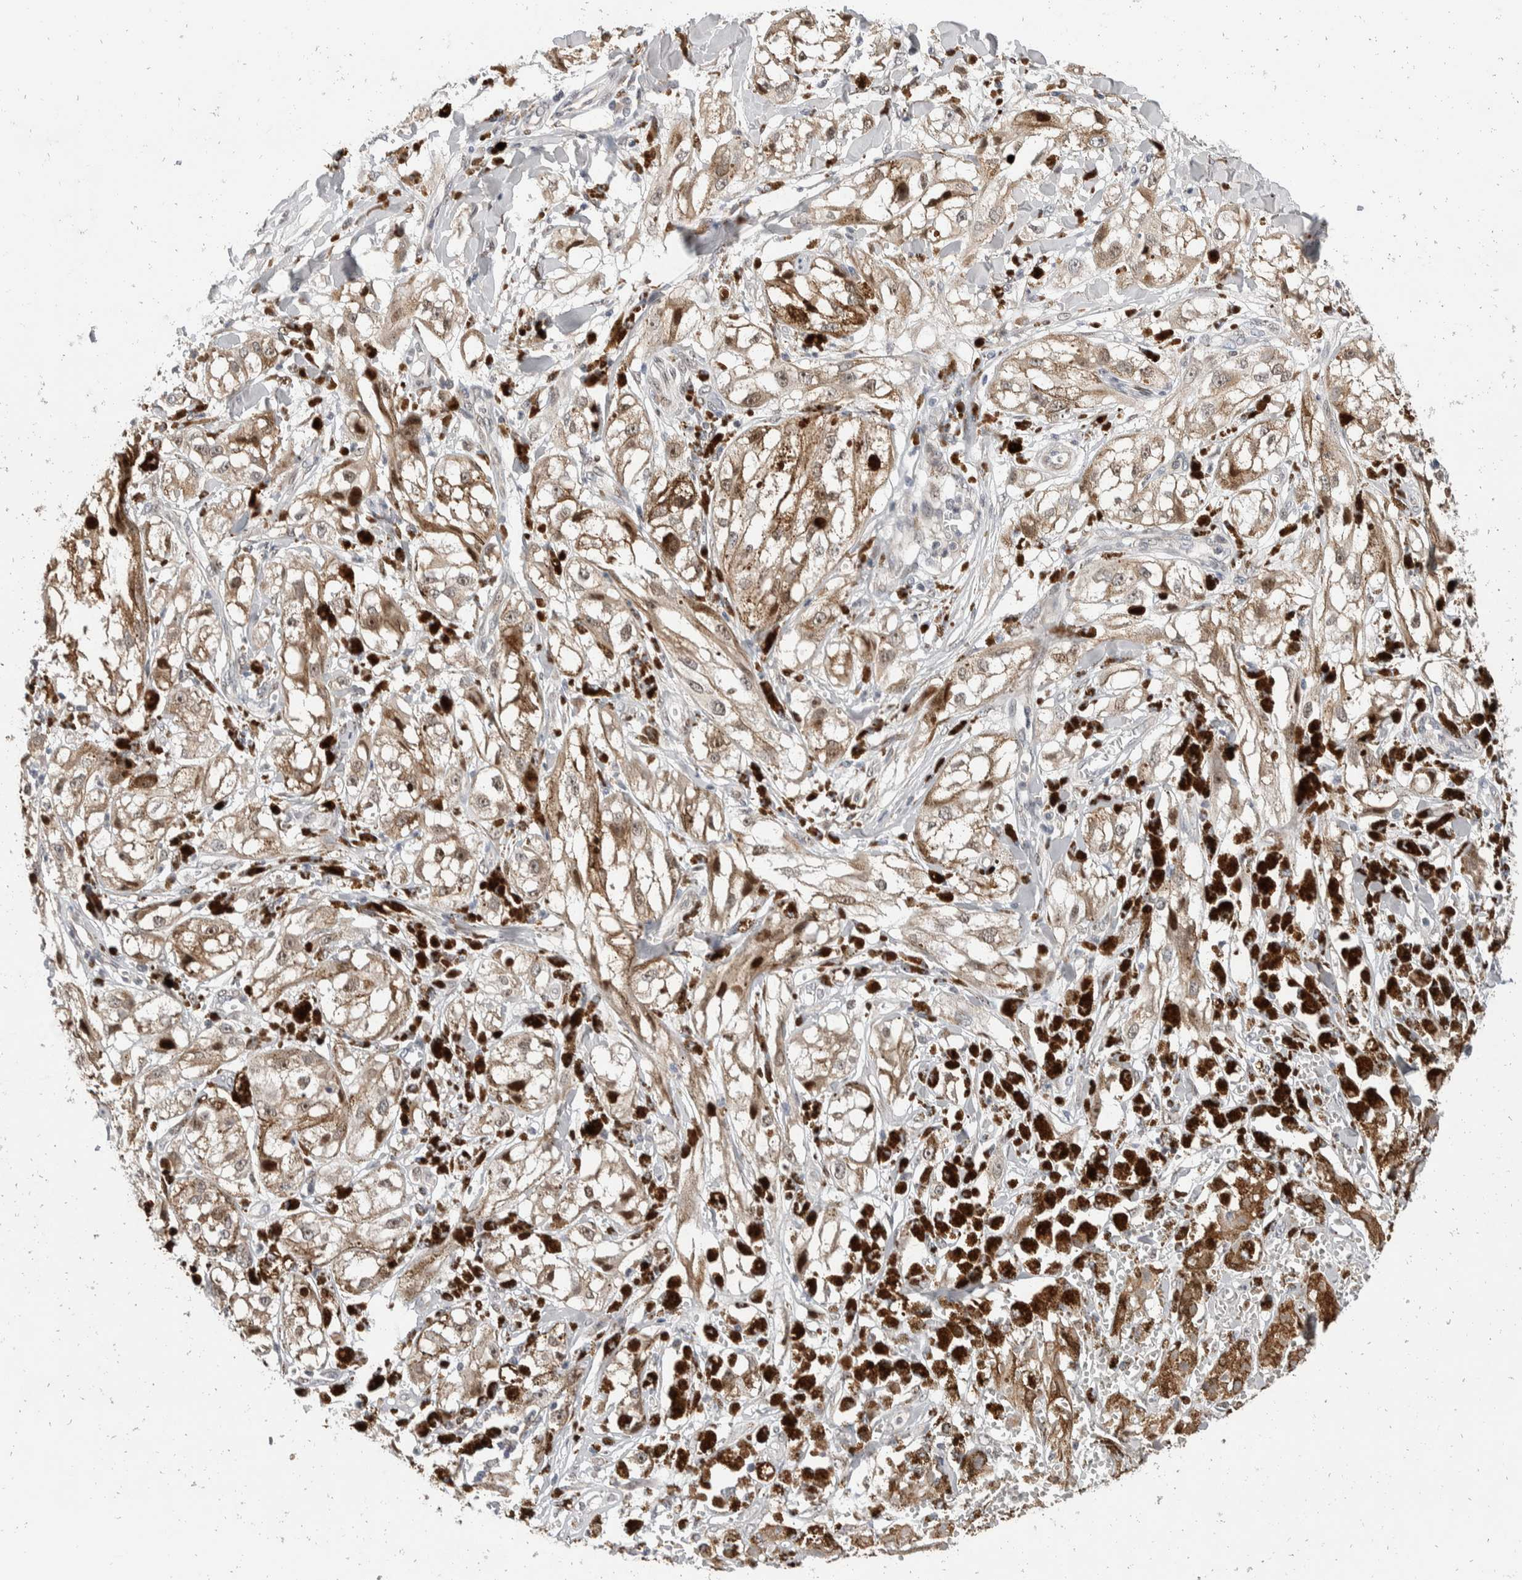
{"staining": {"intensity": "weak", "quantity": ">75%", "location": "cytoplasmic/membranous,nuclear"}, "tissue": "melanoma", "cell_type": "Tumor cells", "image_type": "cancer", "snomed": [{"axis": "morphology", "description": "Malignant melanoma, NOS"}, {"axis": "topography", "description": "Skin"}], "caption": "Protein staining demonstrates weak cytoplasmic/membranous and nuclear positivity in about >75% of tumor cells in malignant melanoma.", "gene": "ZNF703", "patient": {"sex": "male", "age": 88}}